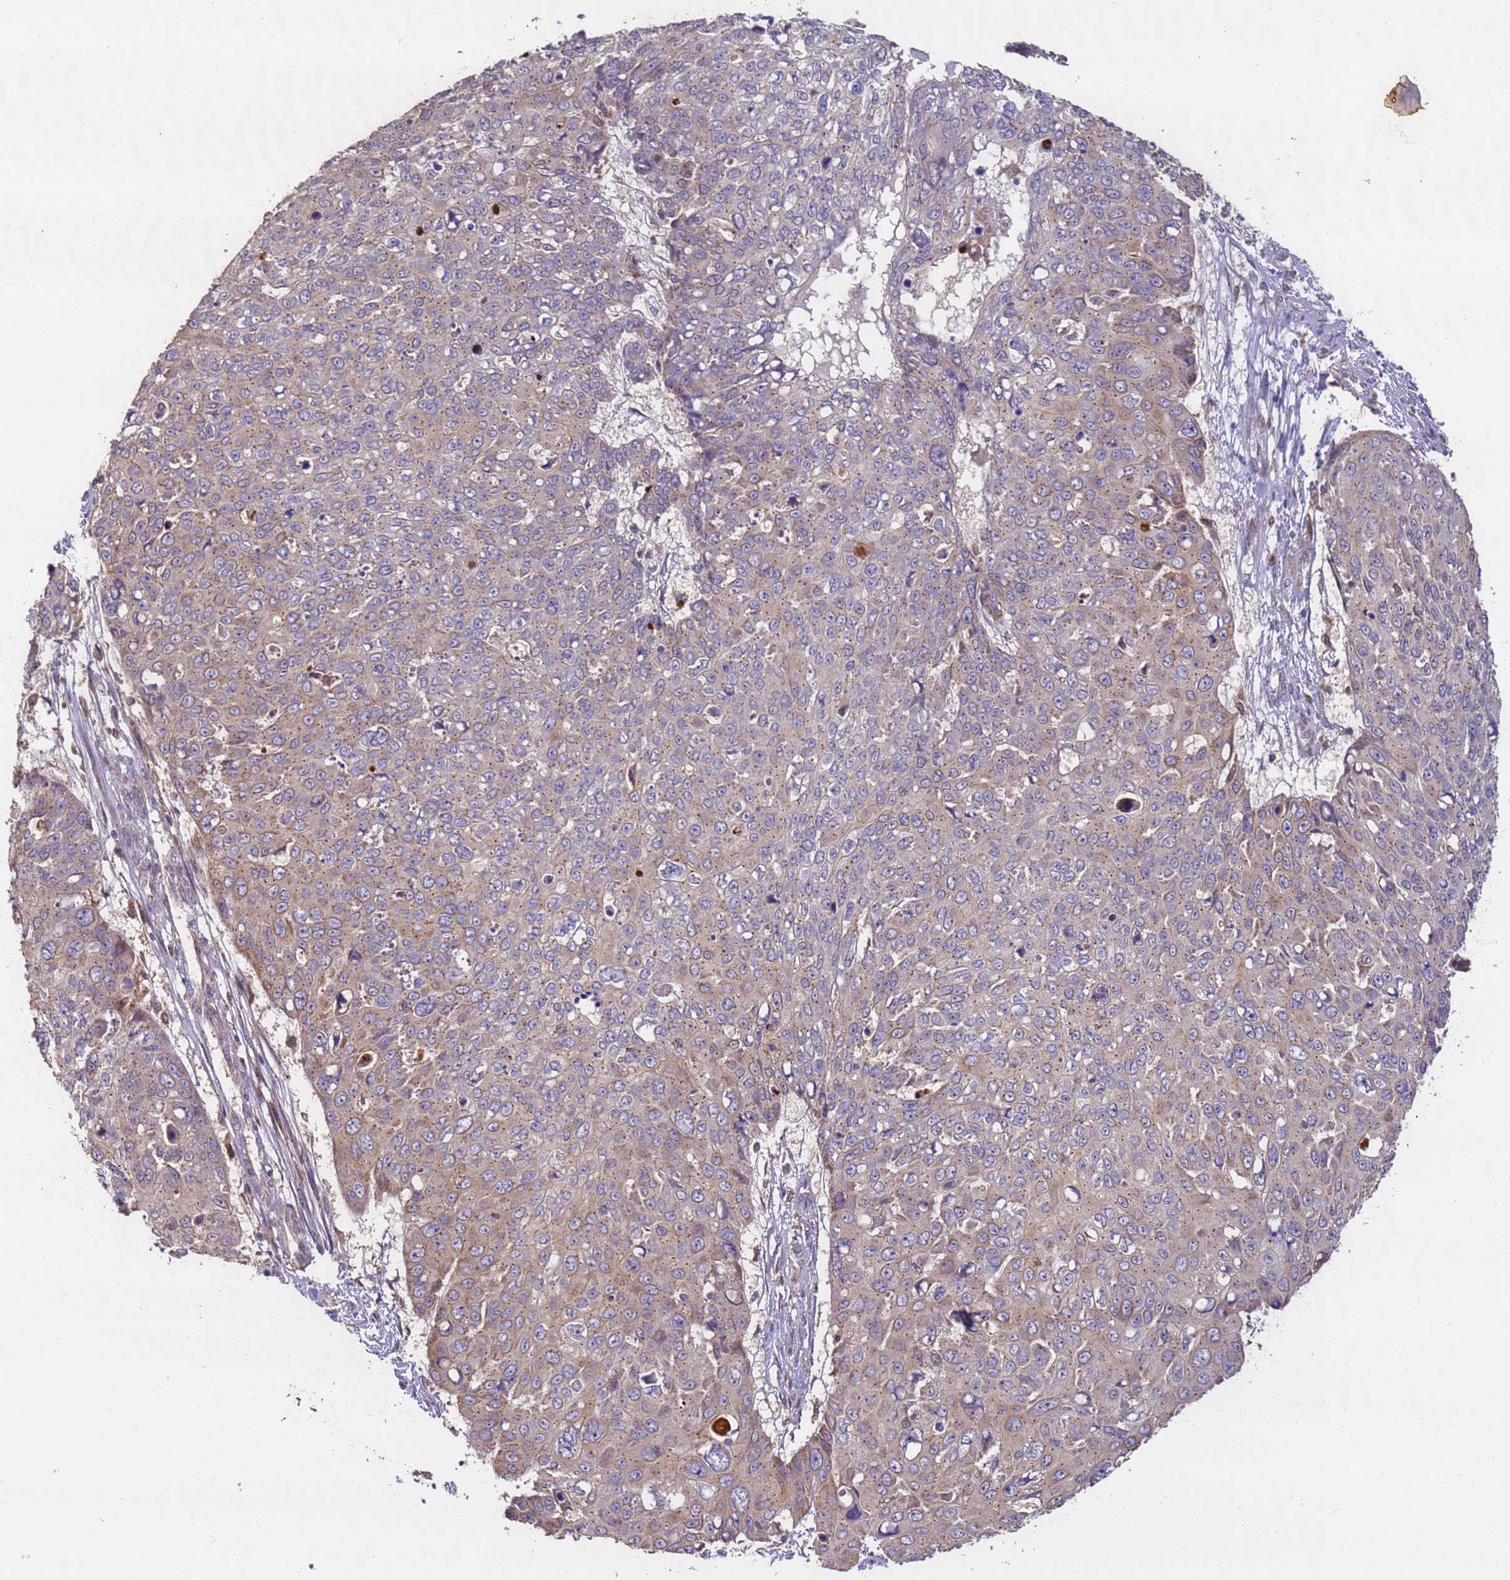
{"staining": {"intensity": "weak", "quantity": "25%-75%", "location": "cytoplasmic/membranous"}, "tissue": "skin cancer", "cell_type": "Tumor cells", "image_type": "cancer", "snomed": [{"axis": "morphology", "description": "Squamous cell carcinoma, NOS"}, {"axis": "topography", "description": "Skin"}], "caption": "Squamous cell carcinoma (skin) stained with DAB immunohistochemistry (IHC) reveals low levels of weak cytoplasmic/membranous positivity in approximately 25%-75% of tumor cells.", "gene": "TIGAR", "patient": {"sex": "male", "age": 71}}